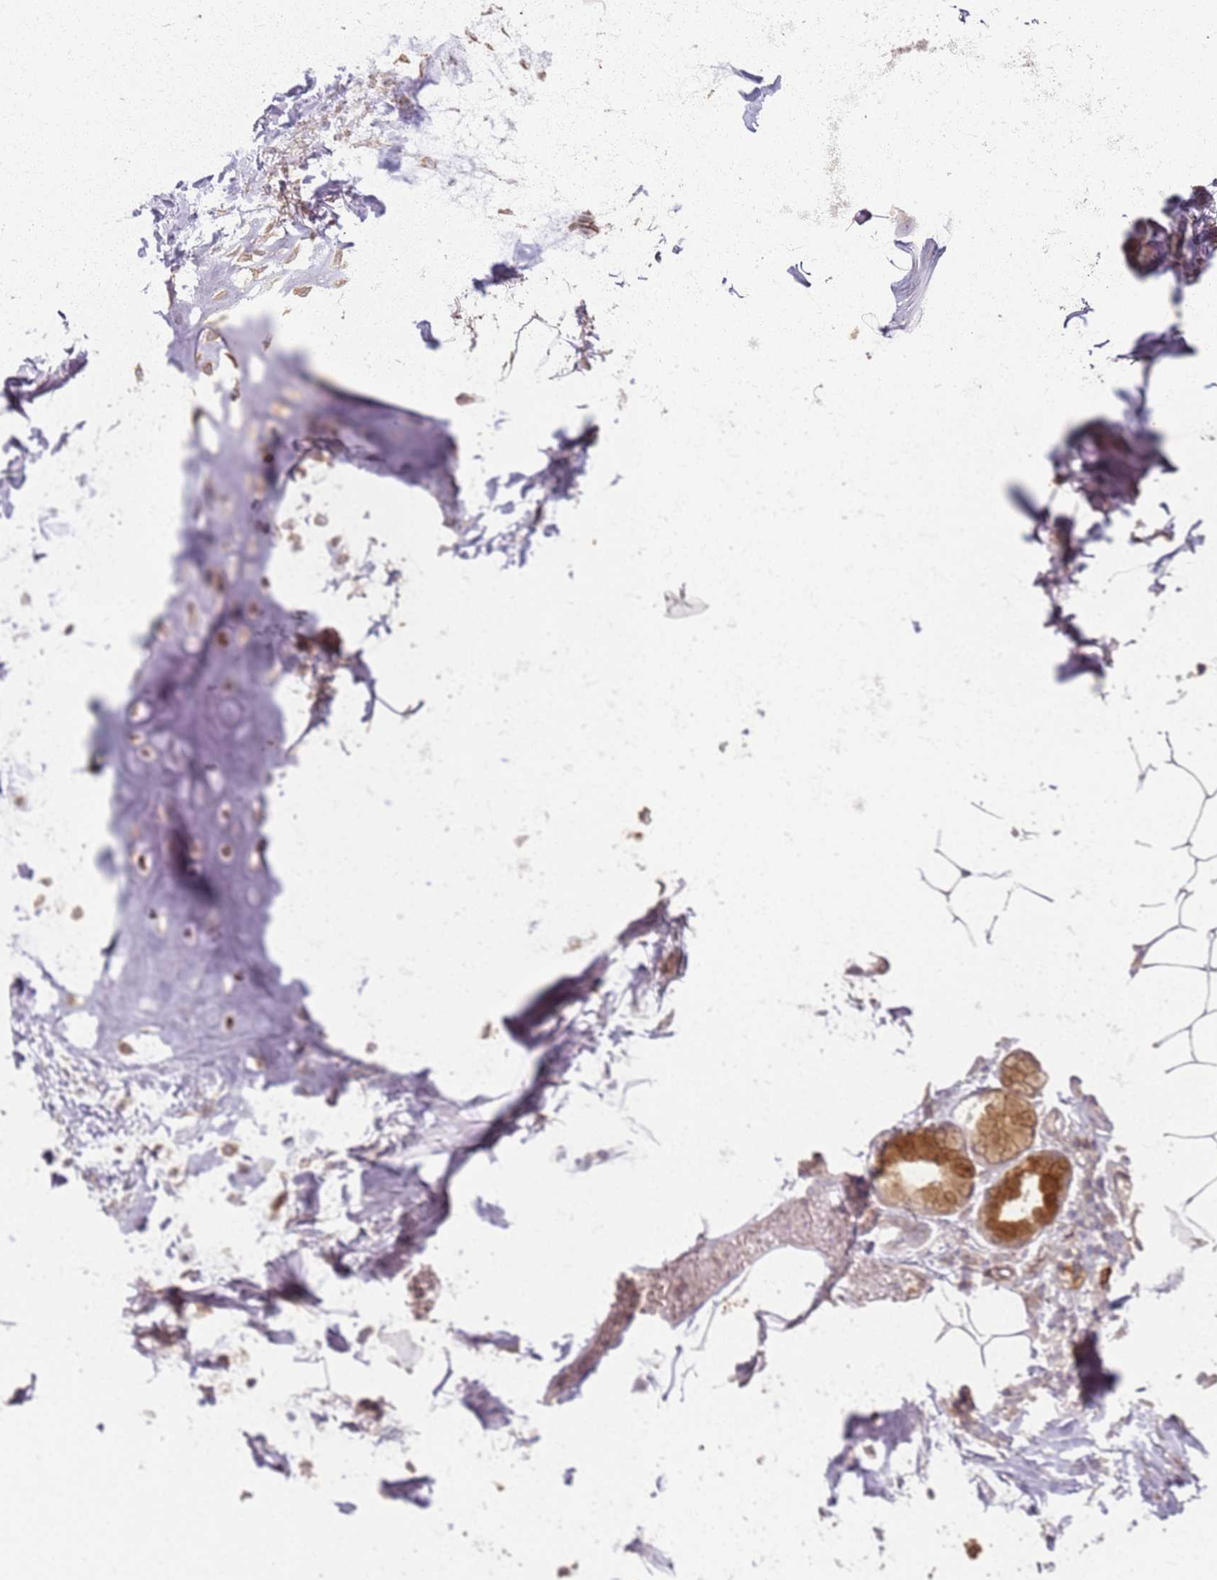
{"staining": {"intensity": "negative", "quantity": "none", "location": "none"}, "tissue": "adipose tissue", "cell_type": "Adipocytes", "image_type": "normal", "snomed": [{"axis": "morphology", "description": "Normal tissue, NOS"}, {"axis": "topography", "description": "Lymph node"}, {"axis": "topography", "description": "Cartilage tissue"}, {"axis": "topography", "description": "Bronchus"}], "caption": "Immunohistochemical staining of benign adipose tissue shows no significant staining in adipocytes. (DAB IHC visualized using brightfield microscopy, high magnification).", "gene": "CCDC168", "patient": {"sex": "male", "age": 63}}